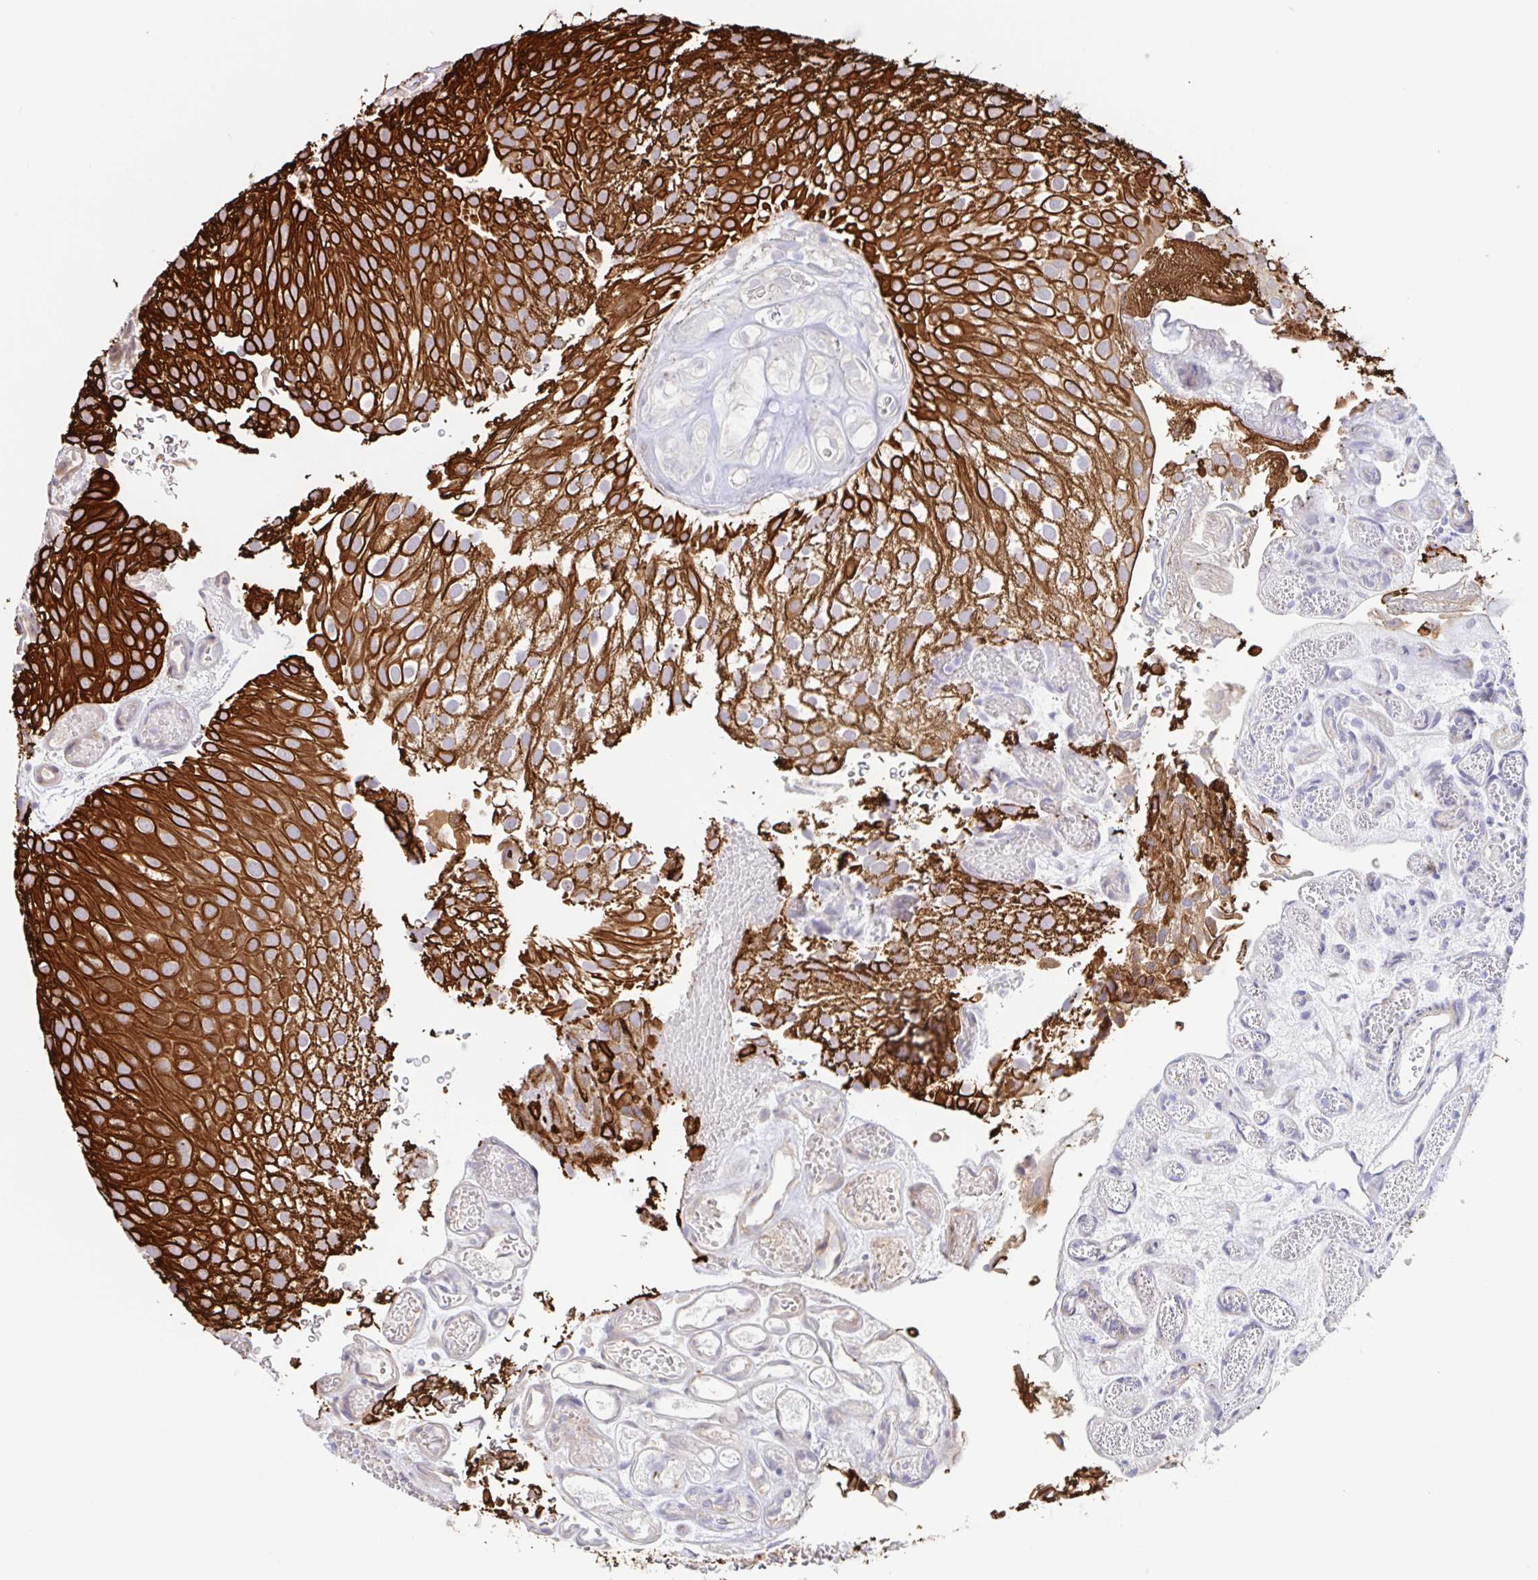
{"staining": {"intensity": "strong", "quantity": ">75%", "location": "cytoplasmic/membranous"}, "tissue": "urothelial cancer", "cell_type": "Tumor cells", "image_type": "cancer", "snomed": [{"axis": "morphology", "description": "Urothelial carcinoma, Low grade"}, {"axis": "topography", "description": "Urinary bladder"}], "caption": "Immunohistochemistry (IHC) histopathology image of urothelial cancer stained for a protein (brown), which shows high levels of strong cytoplasmic/membranous expression in approximately >75% of tumor cells.", "gene": "AACS", "patient": {"sex": "male", "age": 78}}